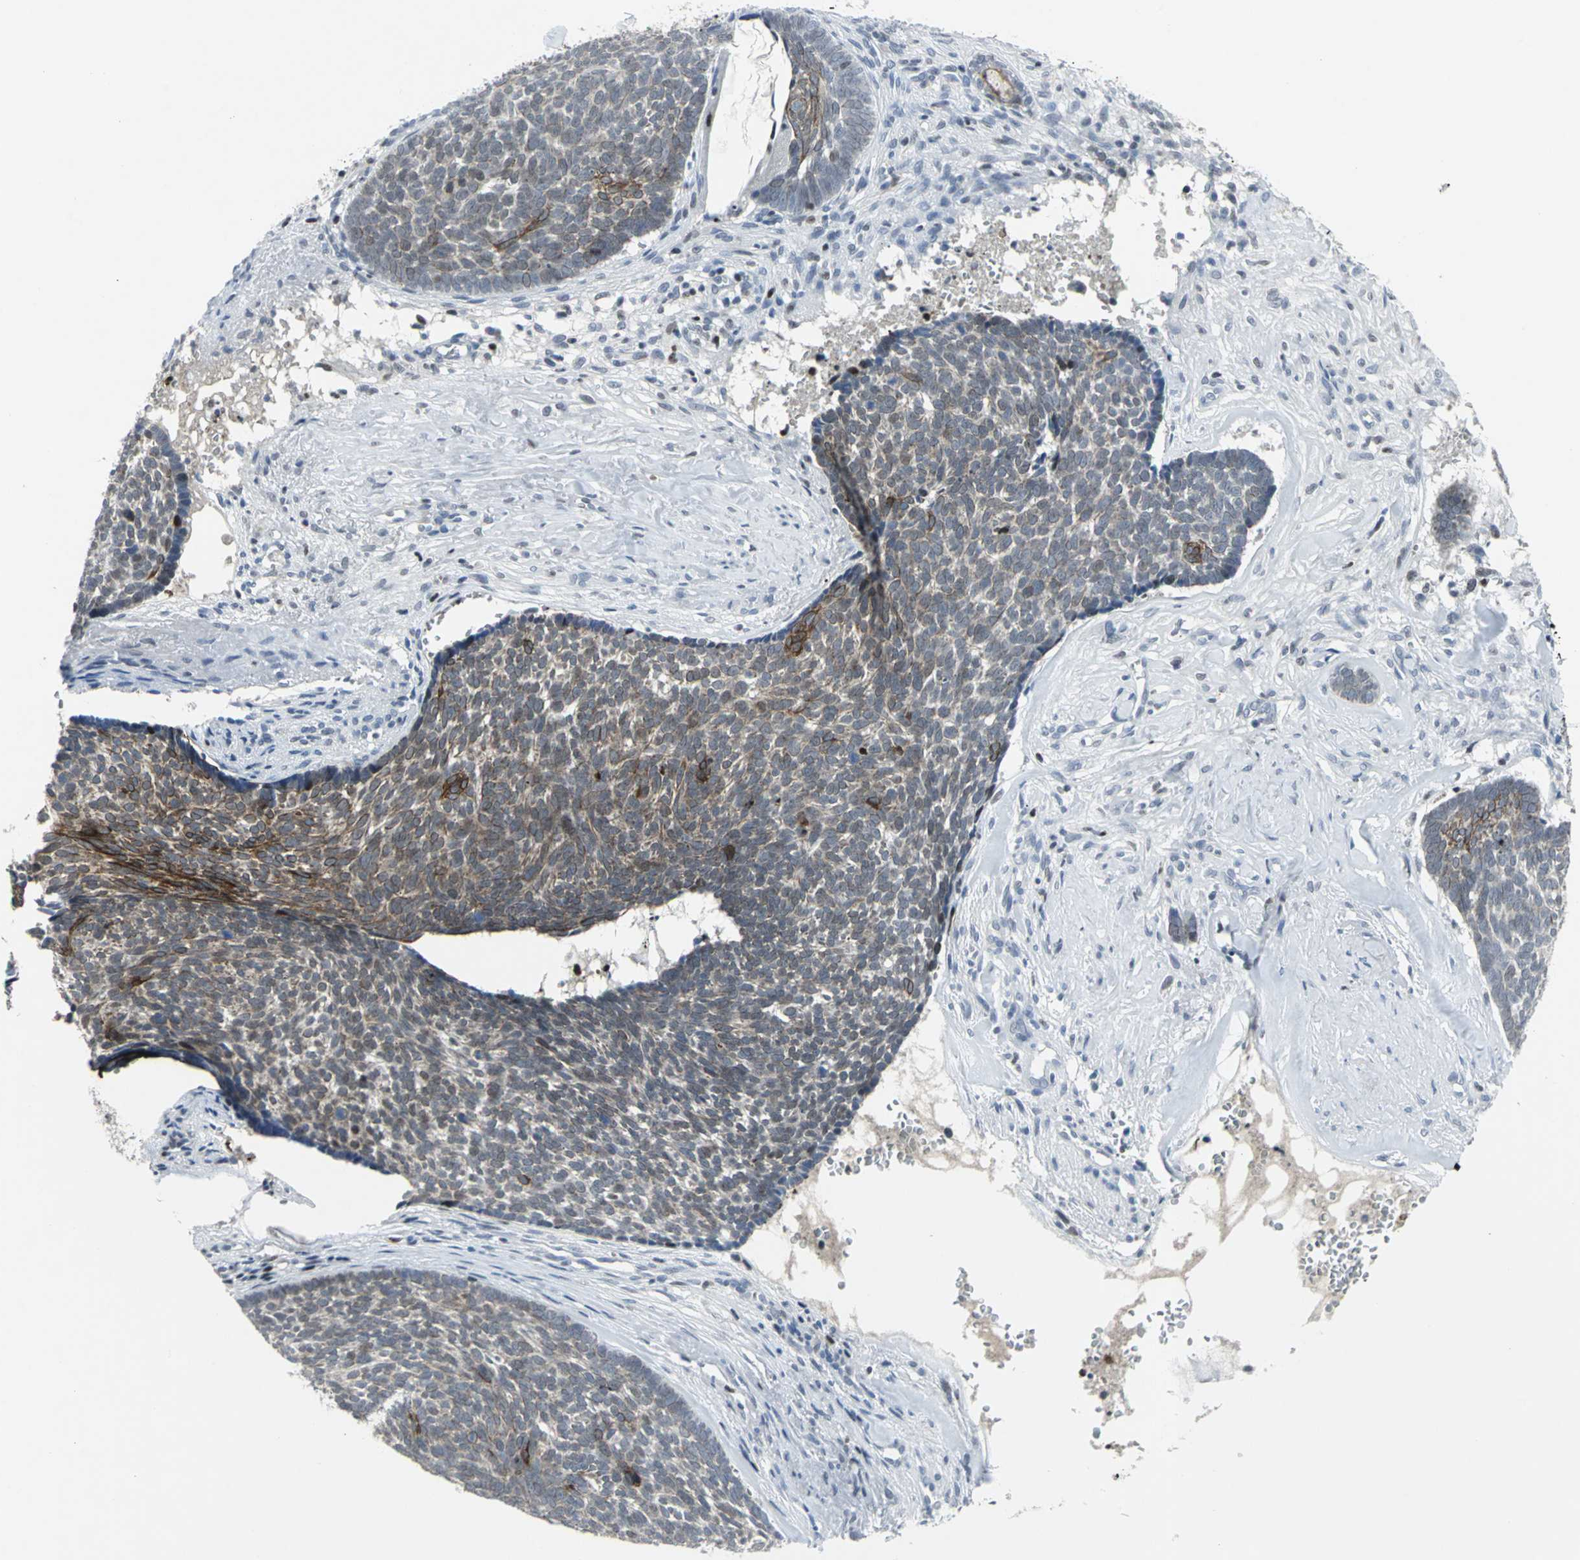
{"staining": {"intensity": "moderate", "quantity": "25%-75%", "location": "cytoplasmic/membranous"}, "tissue": "skin cancer", "cell_type": "Tumor cells", "image_type": "cancer", "snomed": [{"axis": "morphology", "description": "Basal cell carcinoma"}, {"axis": "topography", "description": "Skin"}], "caption": "High-power microscopy captured an immunohistochemistry image of skin cancer, revealing moderate cytoplasmic/membranous positivity in about 25%-75% of tumor cells.", "gene": "RPA1", "patient": {"sex": "male", "age": 84}}